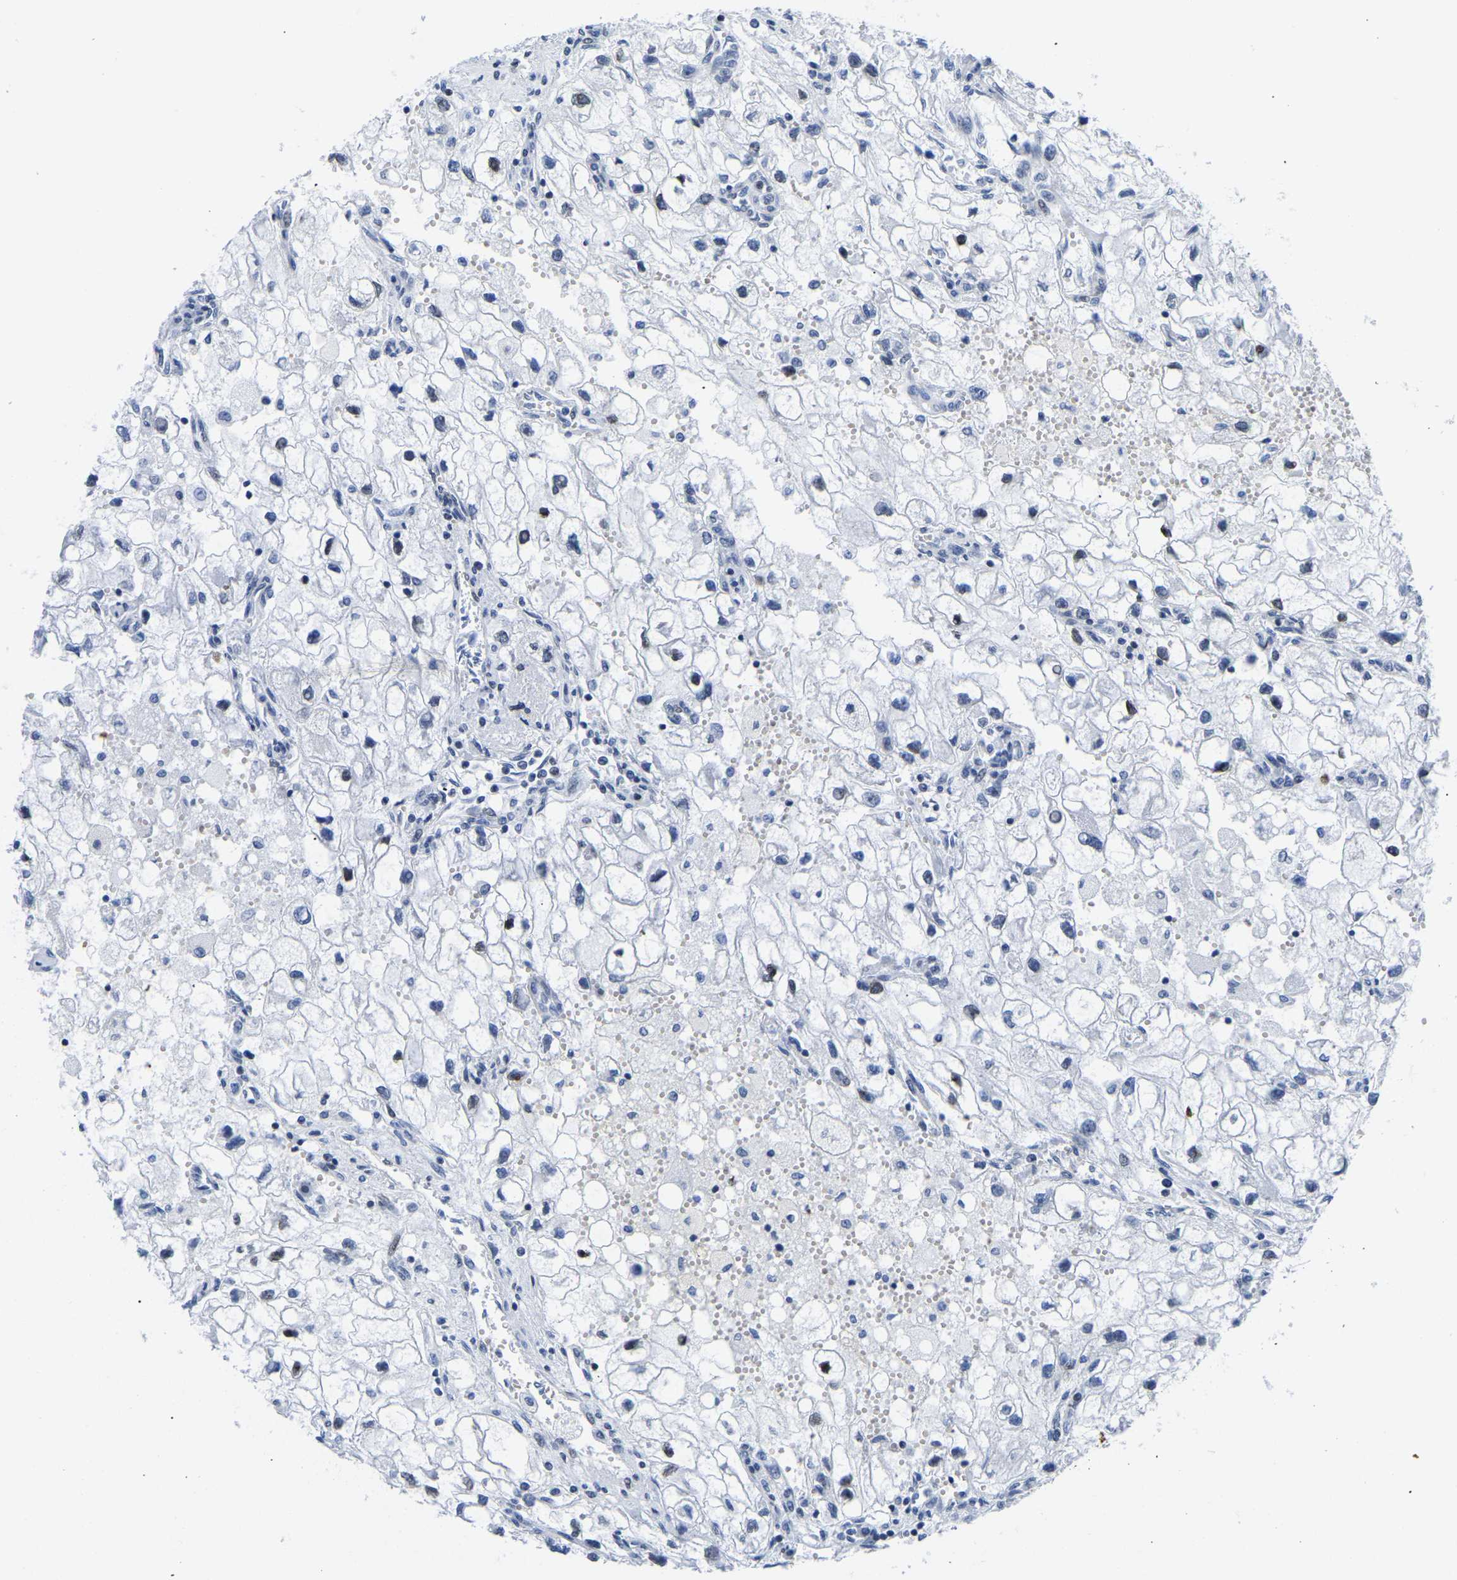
{"staining": {"intensity": "negative", "quantity": "none", "location": "none"}, "tissue": "renal cancer", "cell_type": "Tumor cells", "image_type": "cancer", "snomed": [{"axis": "morphology", "description": "Adenocarcinoma, NOS"}, {"axis": "topography", "description": "Kidney"}], "caption": "This micrograph is of adenocarcinoma (renal) stained with IHC to label a protein in brown with the nuclei are counter-stained blue. There is no expression in tumor cells.", "gene": "UPK3A", "patient": {"sex": "female", "age": 70}}